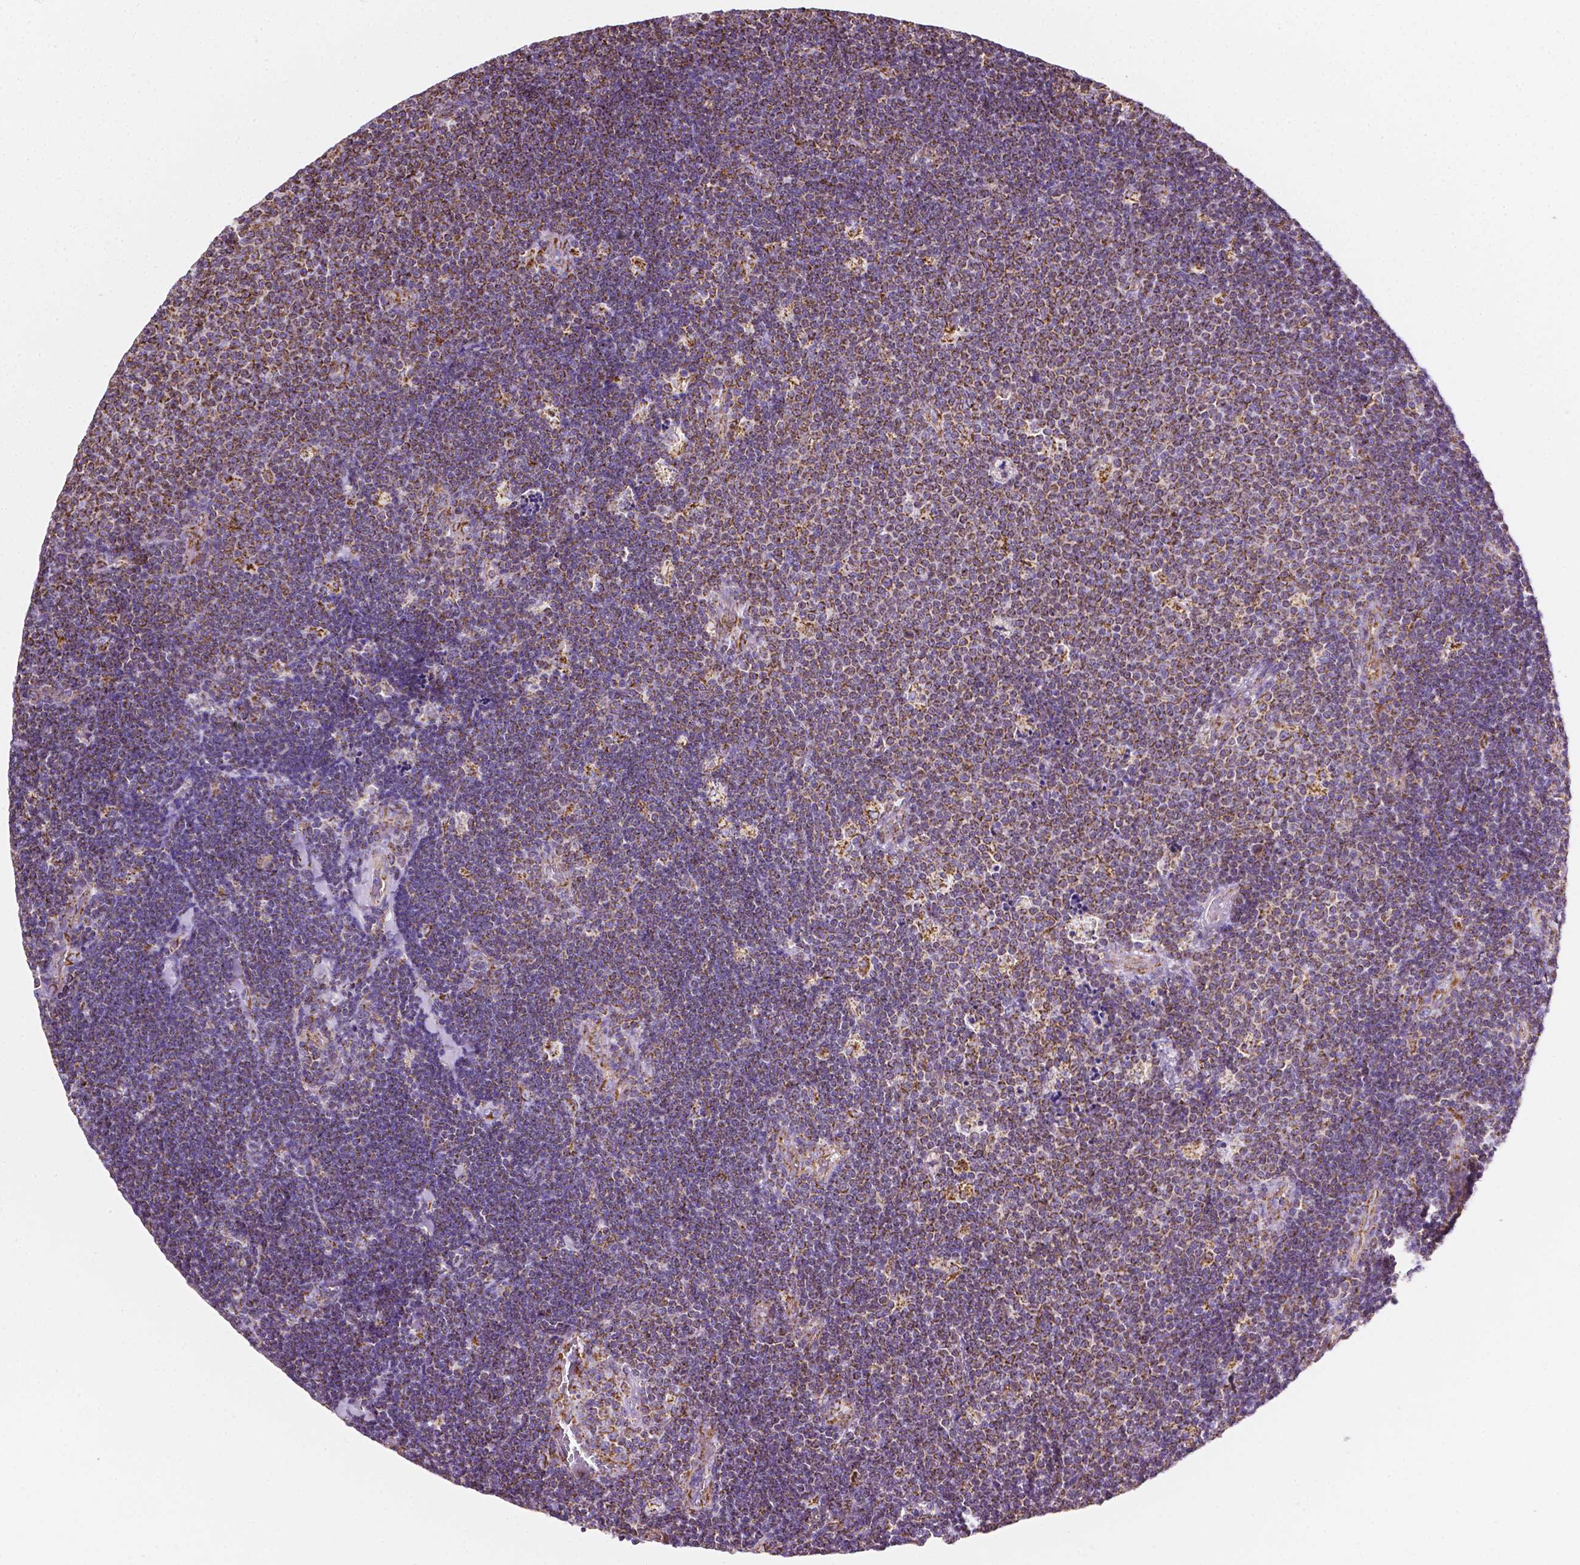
{"staining": {"intensity": "moderate", "quantity": "25%-75%", "location": "cytoplasmic/membranous"}, "tissue": "lymphoma", "cell_type": "Tumor cells", "image_type": "cancer", "snomed": [{"axis": "morphology", "description": "Malignant lymphoma, non-Hodgkin's type, Low grade"}, {"axis": "topography", "description": "Brain"}], "caption": "Human low-grade malignant lymphoma, non-Hodgkin's type stained for a protein (brown) demonstrates moderate cytoplasmic/membranous positive staining in approximately 25%-75% of tumor cells.", "gene": "RMDN3", "patient": {"sex": "female", "age": 66}}